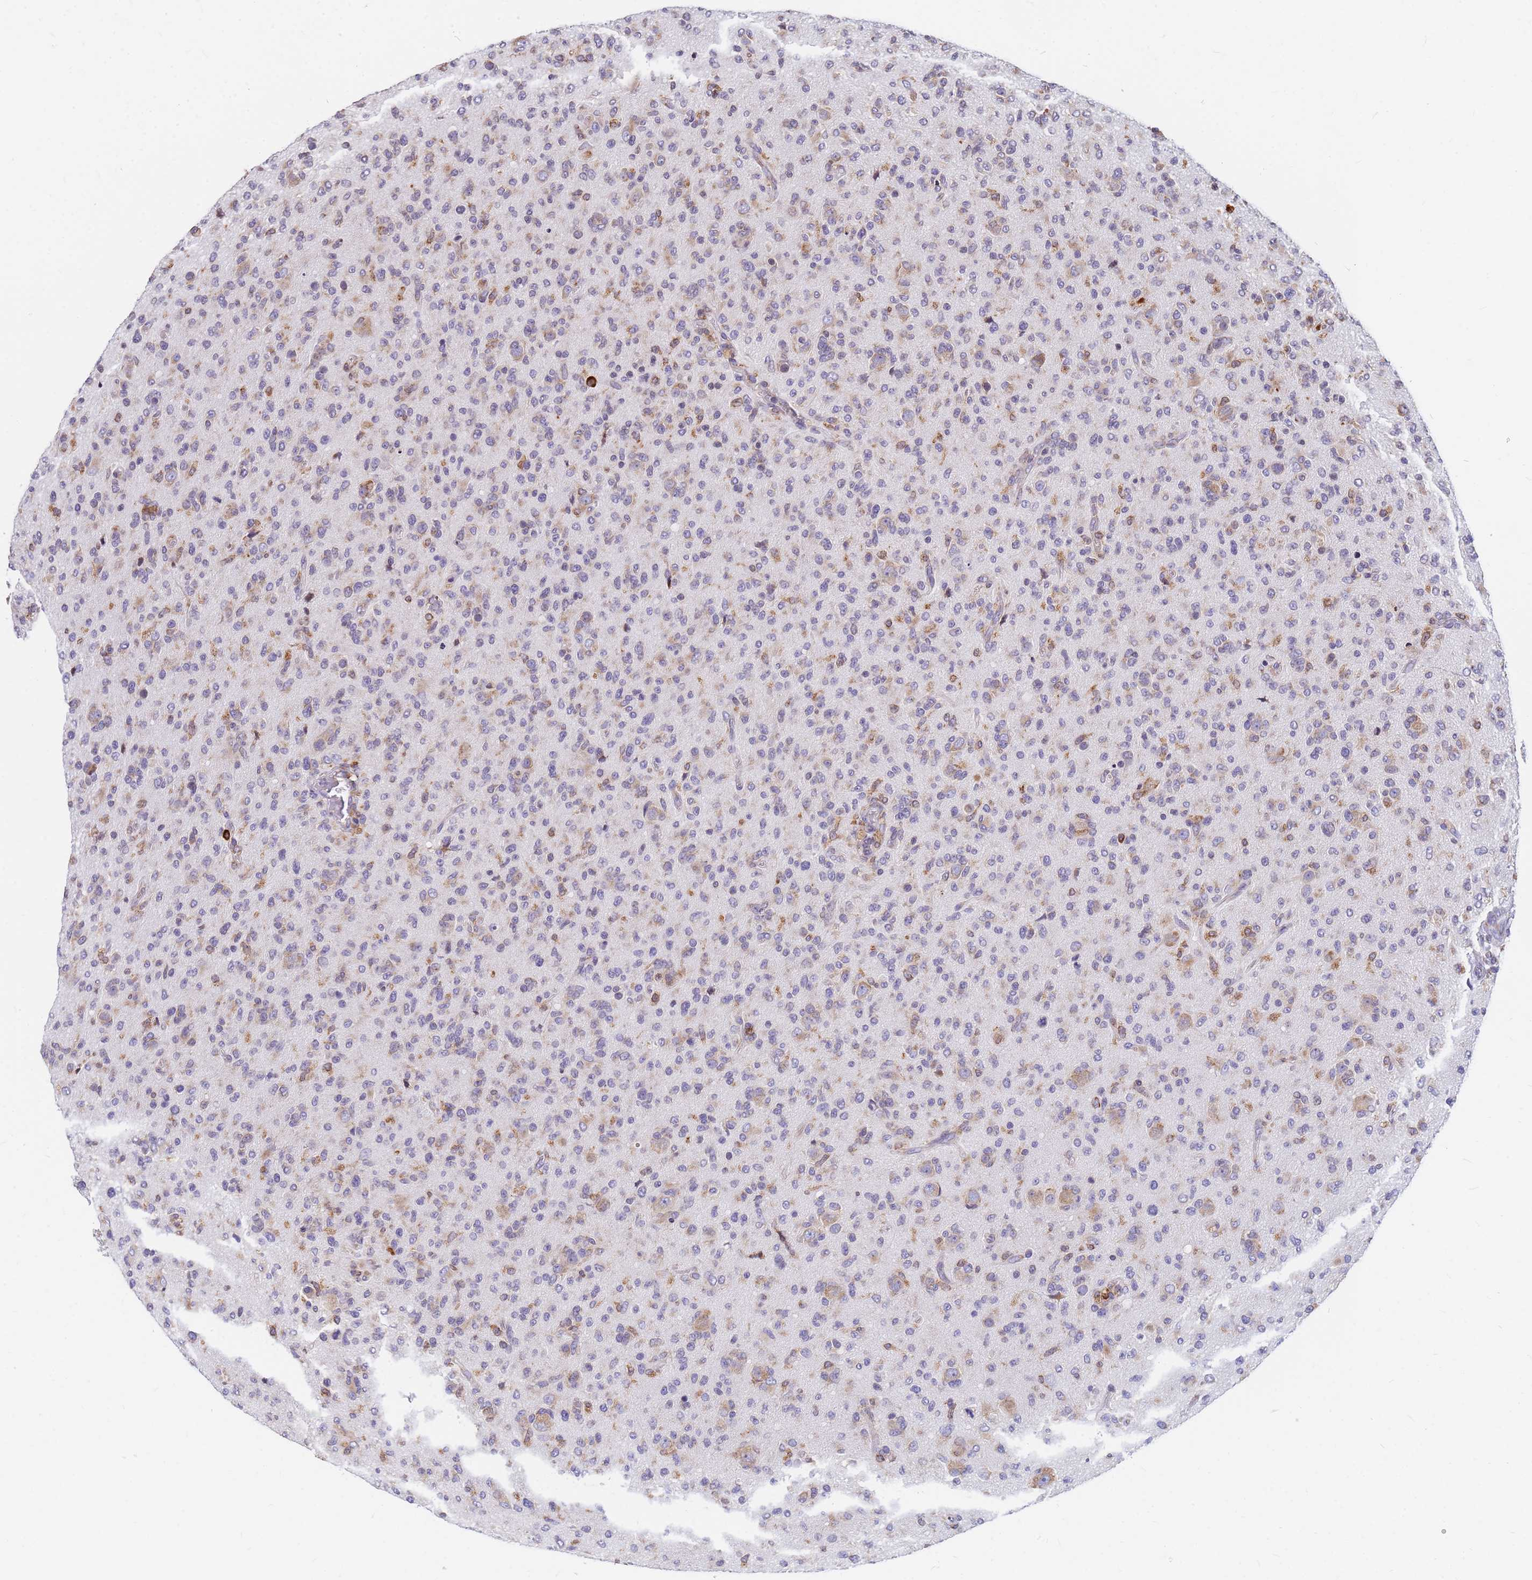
{"staining": {"intensity": "weak", "quantity": "25%-75%", "location": "cytoplasmic/membranous"}, "tissue": "glioma", "cell_type": "Tumor cells", "image_type": "cancer", "snomed": [{"axis": "morphology", "description": "Glioma, malignant, High grade"}, {"axis": "topography", "description": "Brain"}], "caption": "This is an image of IHC staining of malignant high-grade glioma, which shows weak staining in the cytoplasmic/membranous of tumor cells.", "gene": "SSR4", "patient": {"sex": "female", "age": 57}}